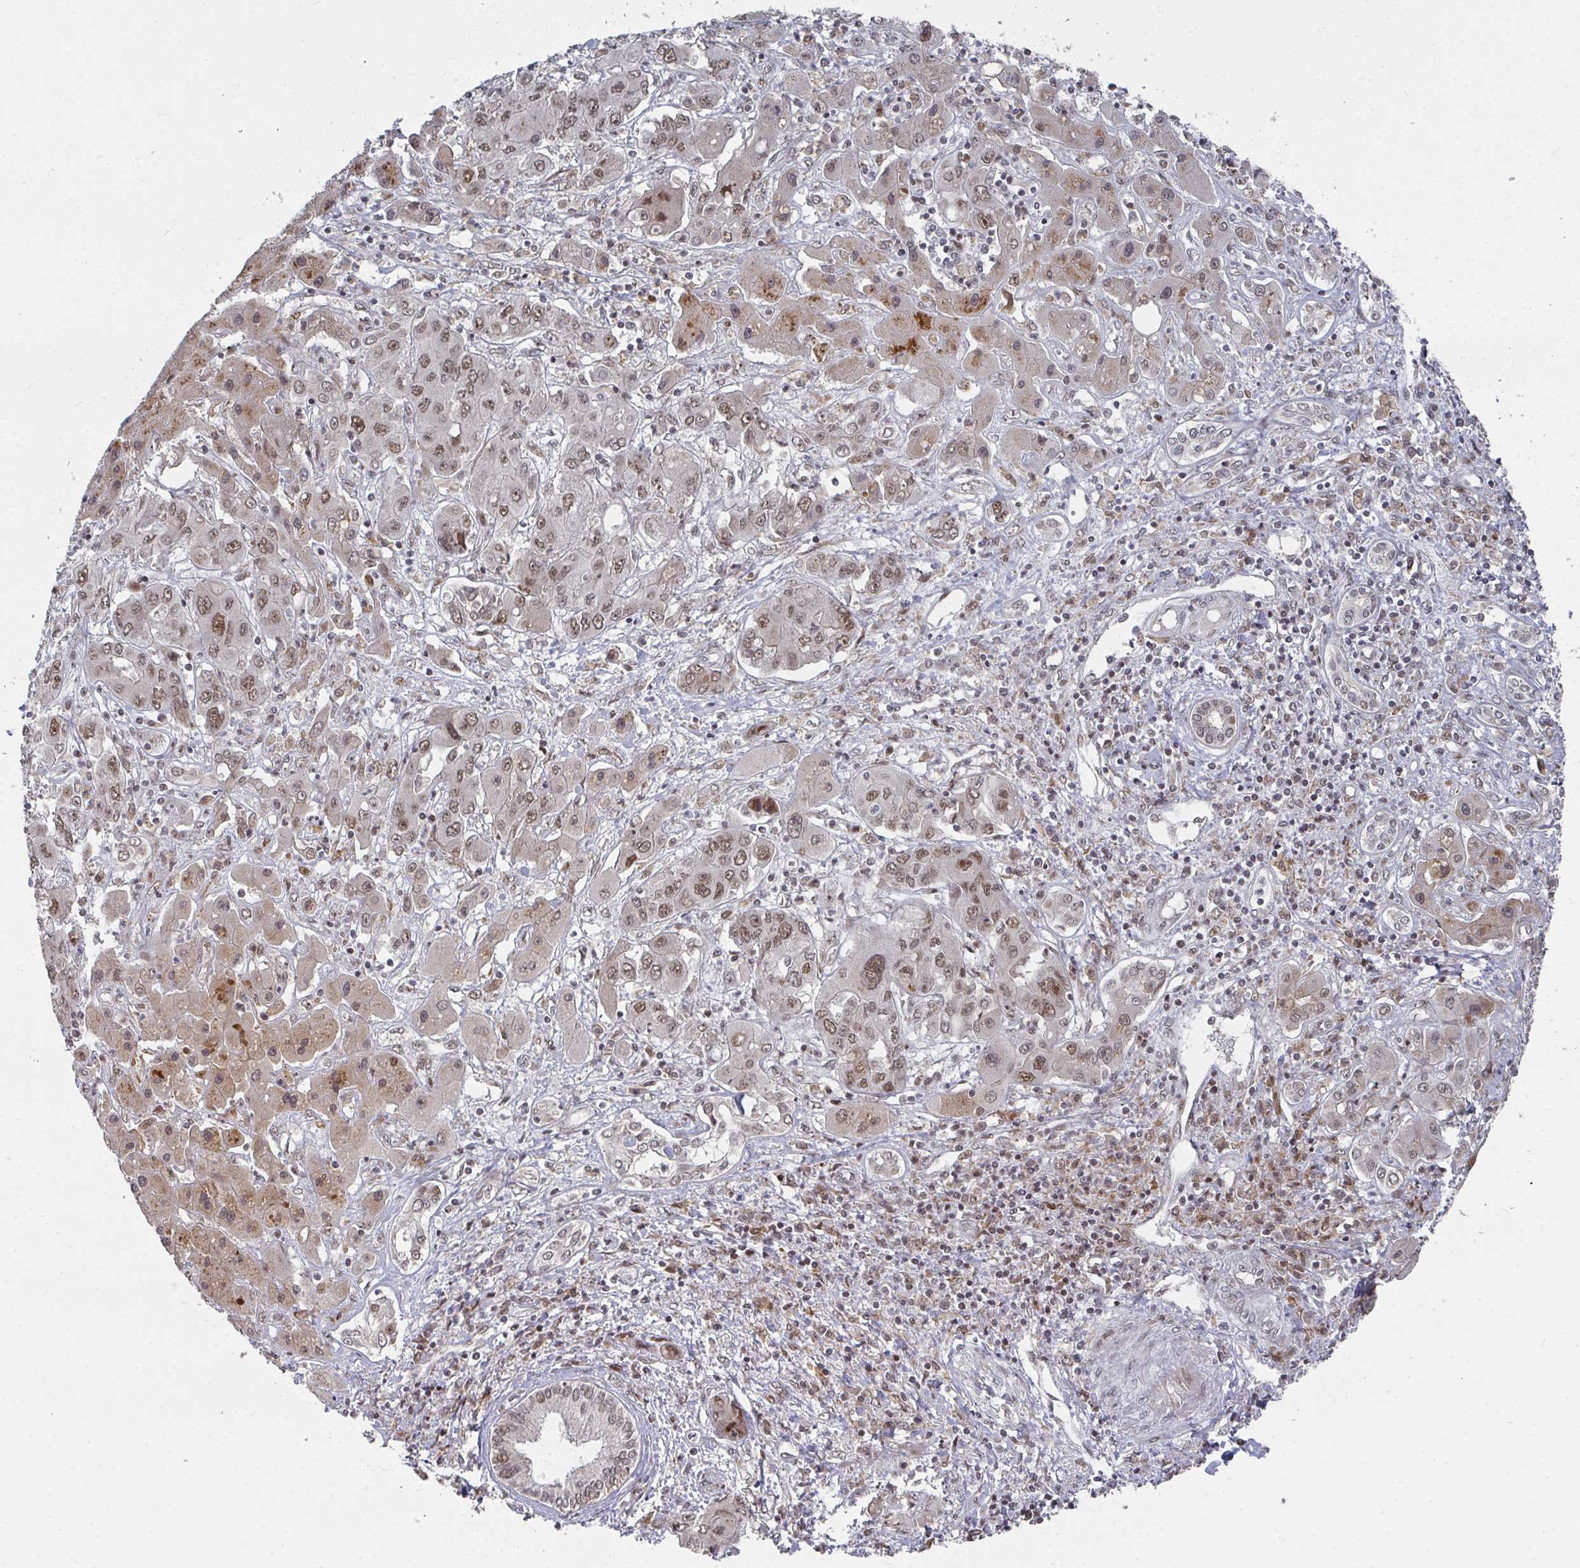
{"staining": {"intensity": "moderate", "quantity": ">75%", "location": "nuclear"}, "tissue": "liver cancer", "cell_type": "Tumor cells", "image_type": "cancer", "snomed": [{"axis": "morphology", "description": "Cholangiocarcinoma"}, {"axis": "topography", "description": "Liver"}], "caption": "A brown stain shows moderate nuclear expression of a protein in cholangiocarcinoma (liver) tumor cells.", "gene": "RBBP5", "patient": {"sex": "male", "age": 67}}